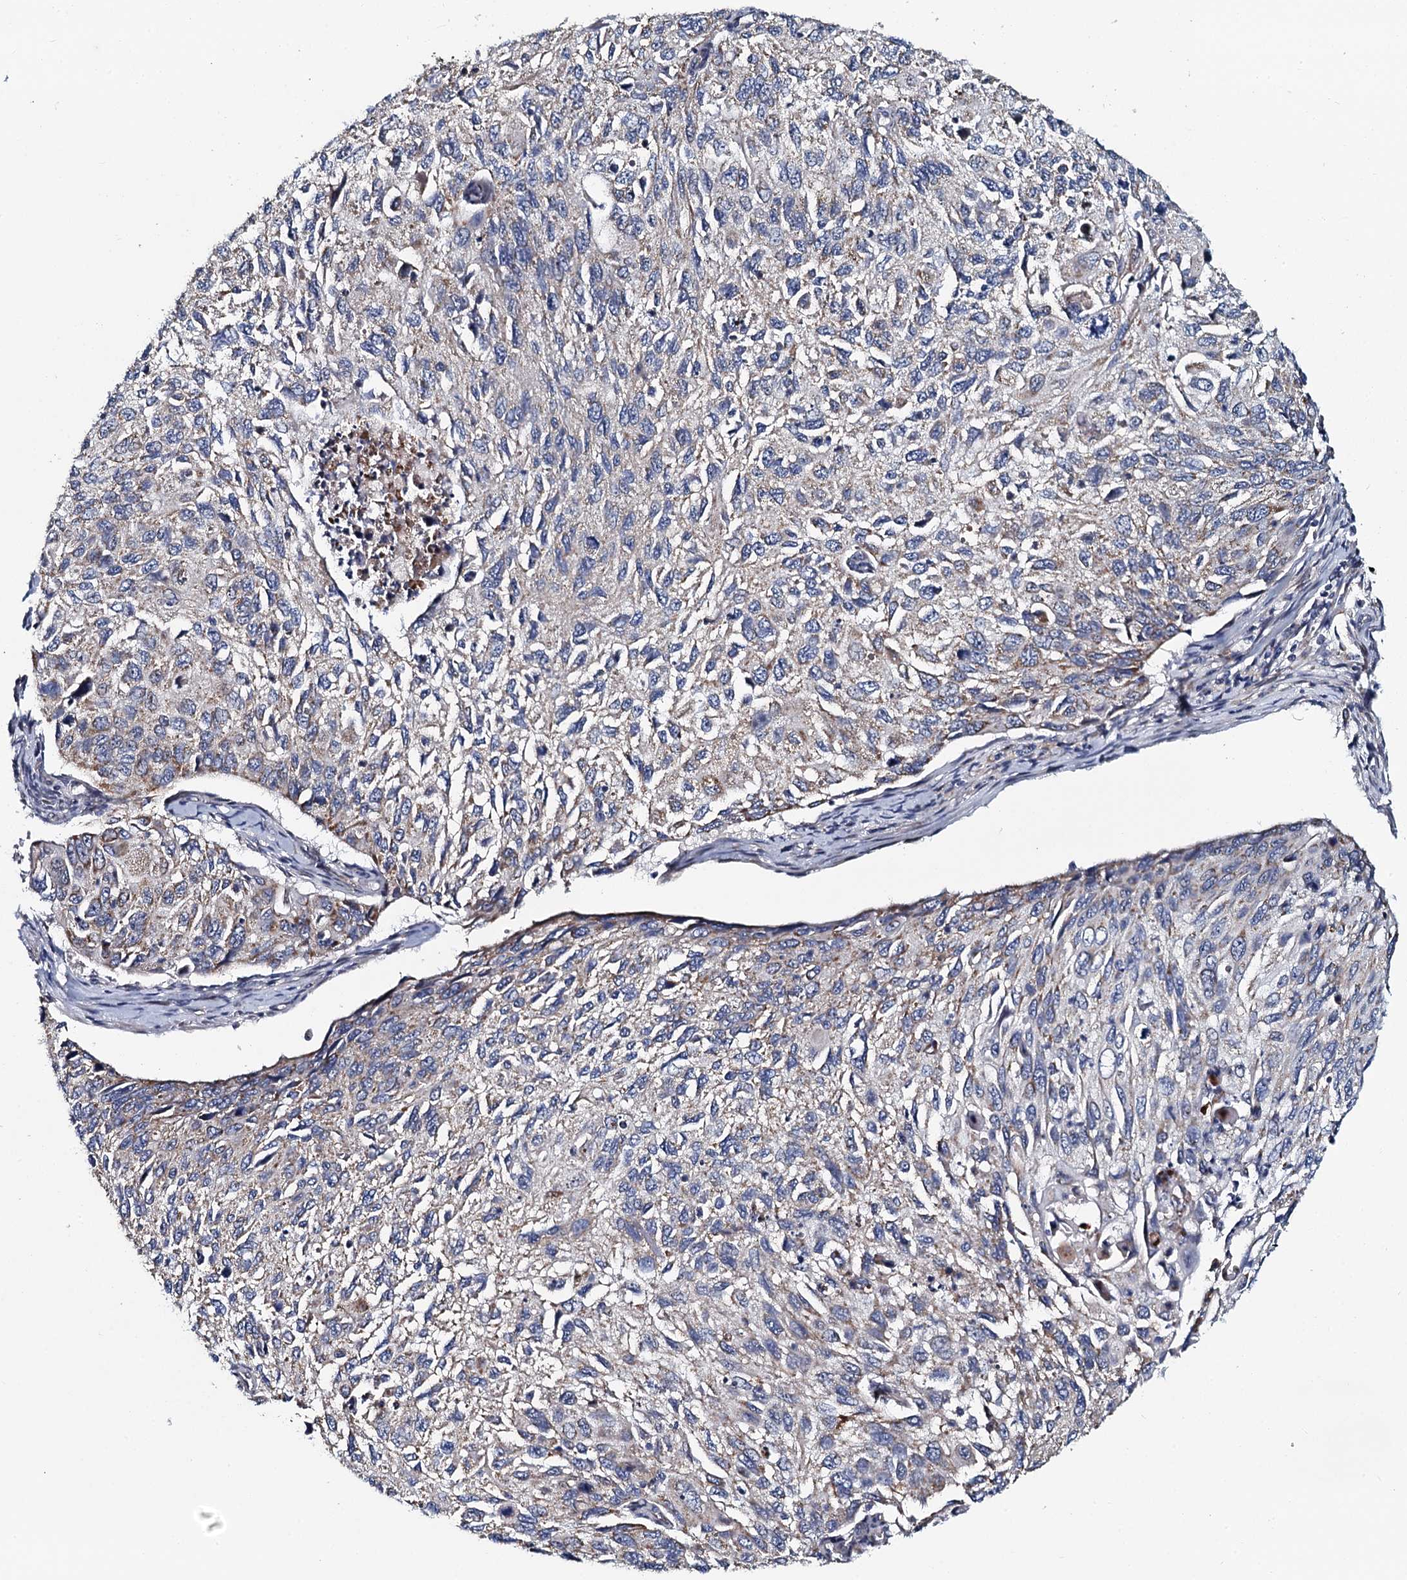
{"staining": {"intensity": "negative", "quantity": "none", "location": "none"}, "tissue": "cervical cancer", "cell_type": "Tumor cells", "image_type": "cancer", "snomed": [{"axis": "morphology", "description": "Squamous cell carcinoma, NOS"}, {"axis": "topography", "description": "Cervix"}], "caption": "Histopathology image shows no protein positivity in tumor cells of squamous cell carcinoma (cervical) tissue.", "gene": "KCTD4", "patient": {"sex": "female", "age": 70}}